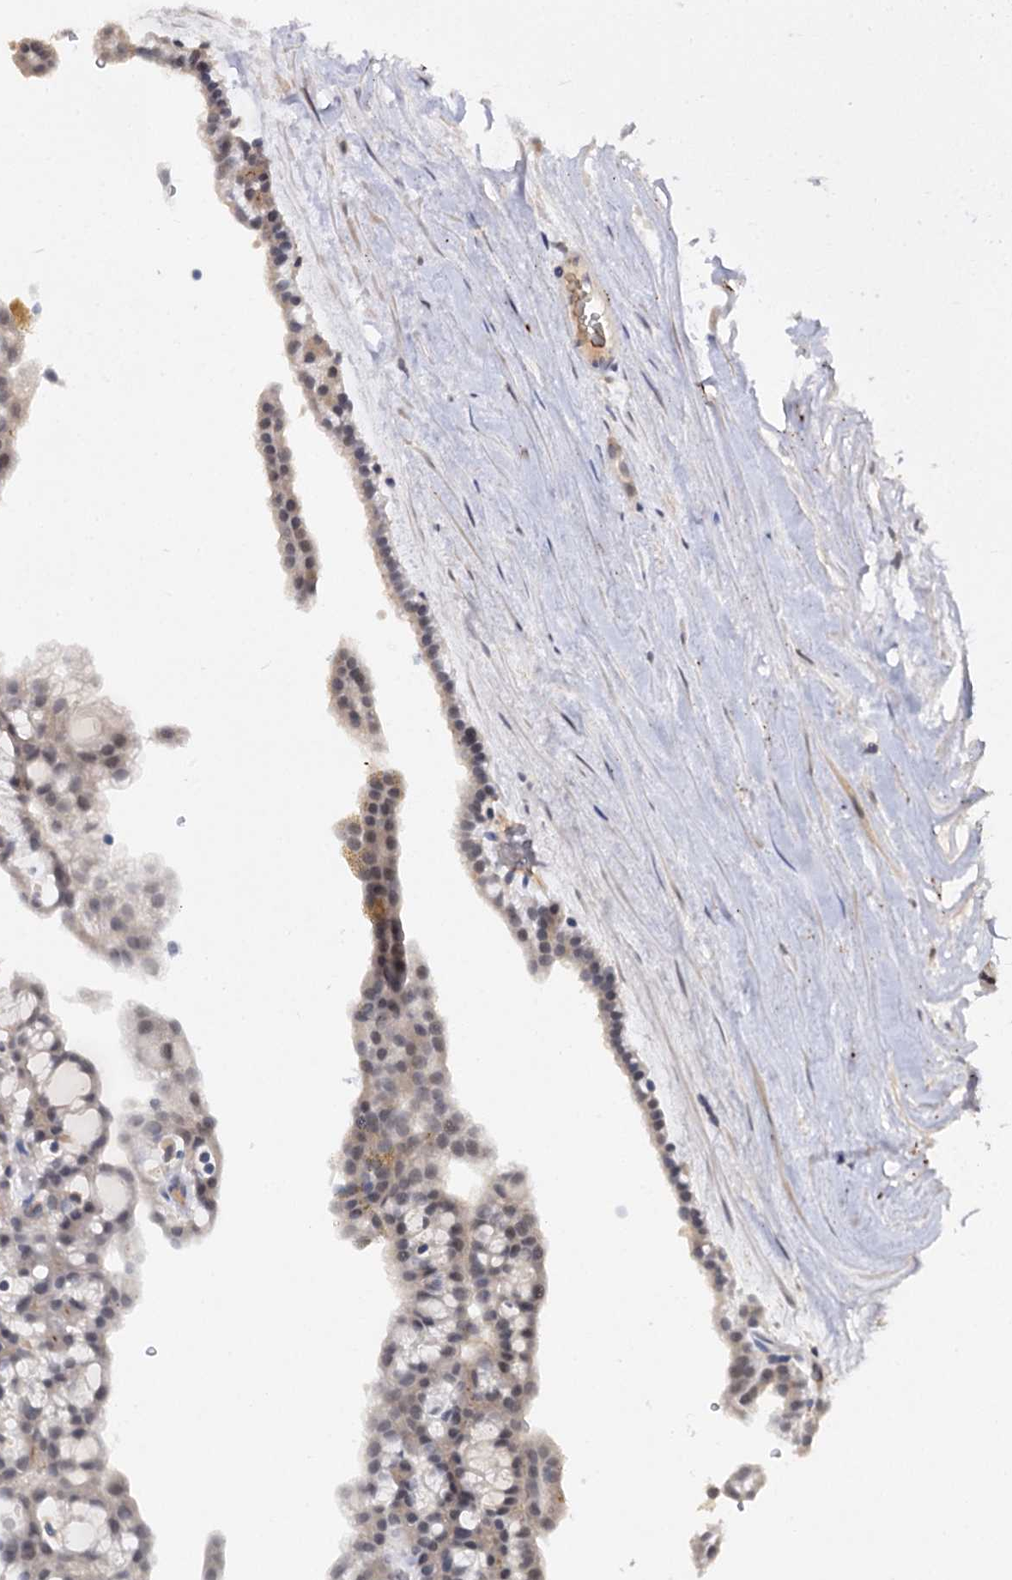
{"staining": {"intensity": "weak", "quantity": "<25%", "location": "cytoplasmic/membranous"}, "tissue": "renal cancer", "cell_type": "Tumor cells", "image_type": "cancer", "snomed": [{"axis": "morphology", "description": "Adenocarcinoma, NOS"}, {"axis": "topography", "description": "Kidney"}], "caption": "Renal cancer (adenocarcinoma) was stained to show a protein in brown. There is no significant positivity in tumor cells.", "gene": "NEK10", "patient": {"sex": "male", "age": 63}}